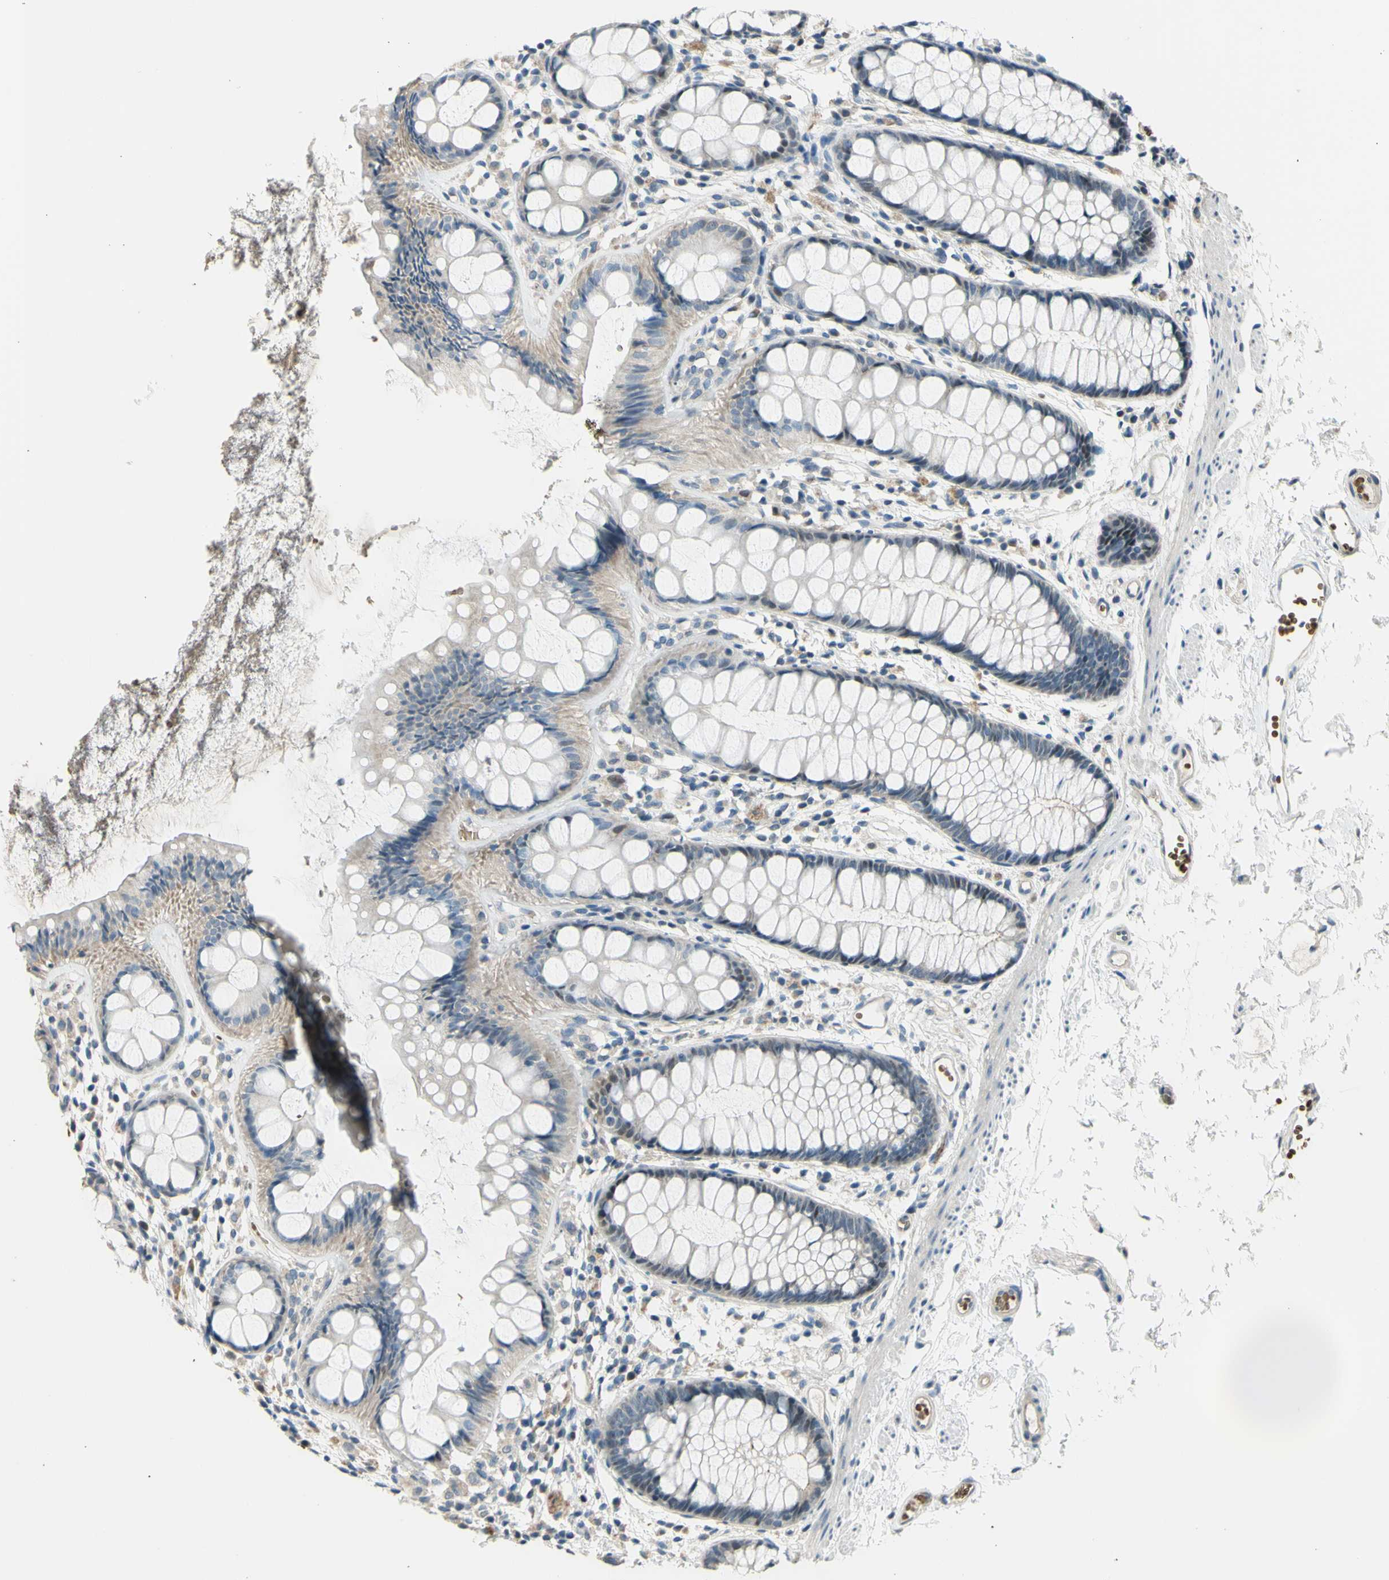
{"staining": {"intensity": "weak", "quantity": "<25%", "location": "cytoplasmic/membranous,nuclear"}, "tissue": "rectum", "cell_type": "Glandular cells", "image_type": "normal", "snomed": [{"axis": "morphology", "description": "Normal tissue, NOS"}, {"axis": "topography", "description": "Rectum"}], "caption": "Photomicrograph shows no protein expression in glandular cells of benign rectum.", "gene": "ZNF184", "patient": {"sex": "female", "age": 66}}